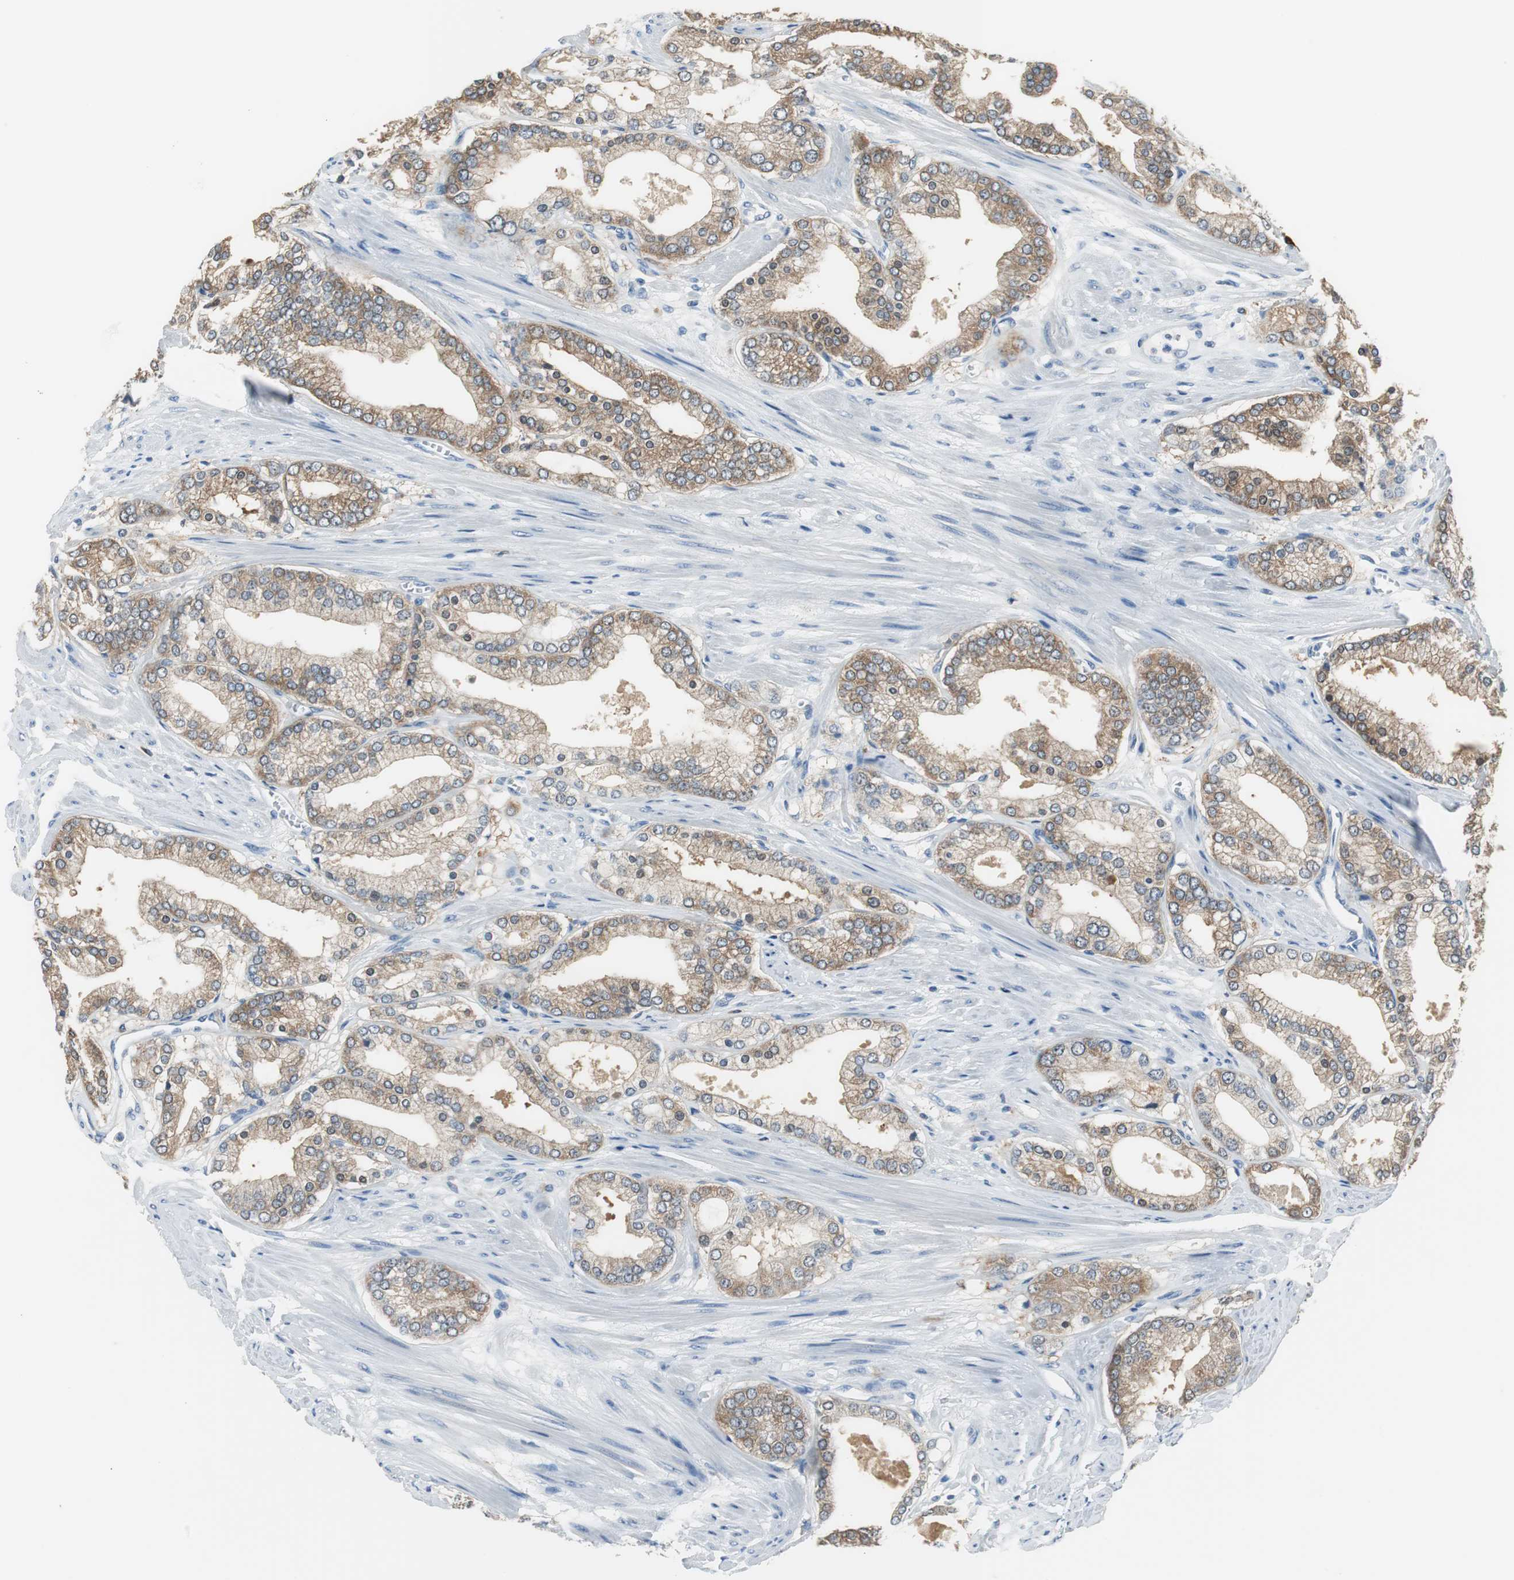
{"staining": {"intensity": "moderate", "quantity": ">75%", "location": "cytoplasmic/membranous"}, "tissue": "prostate cancer", "cell_type": "Tumor cells", "image_type": "cancer", "snomed": [{"axis": "morphology", "description": "Adenocarcinoma, High grade"}, {"axis": "topography", "description": "Prostate"}], "caption": "Approximately >75% of tumor cells in human prostate adenocarcinoma (high-grade) exhibit moderate cytoplasmic/membranous protein expression as visualized by brown immunohistochemical staining.", "gene": "MSTO1", "patient": {"sex": "male", "age": 61}}